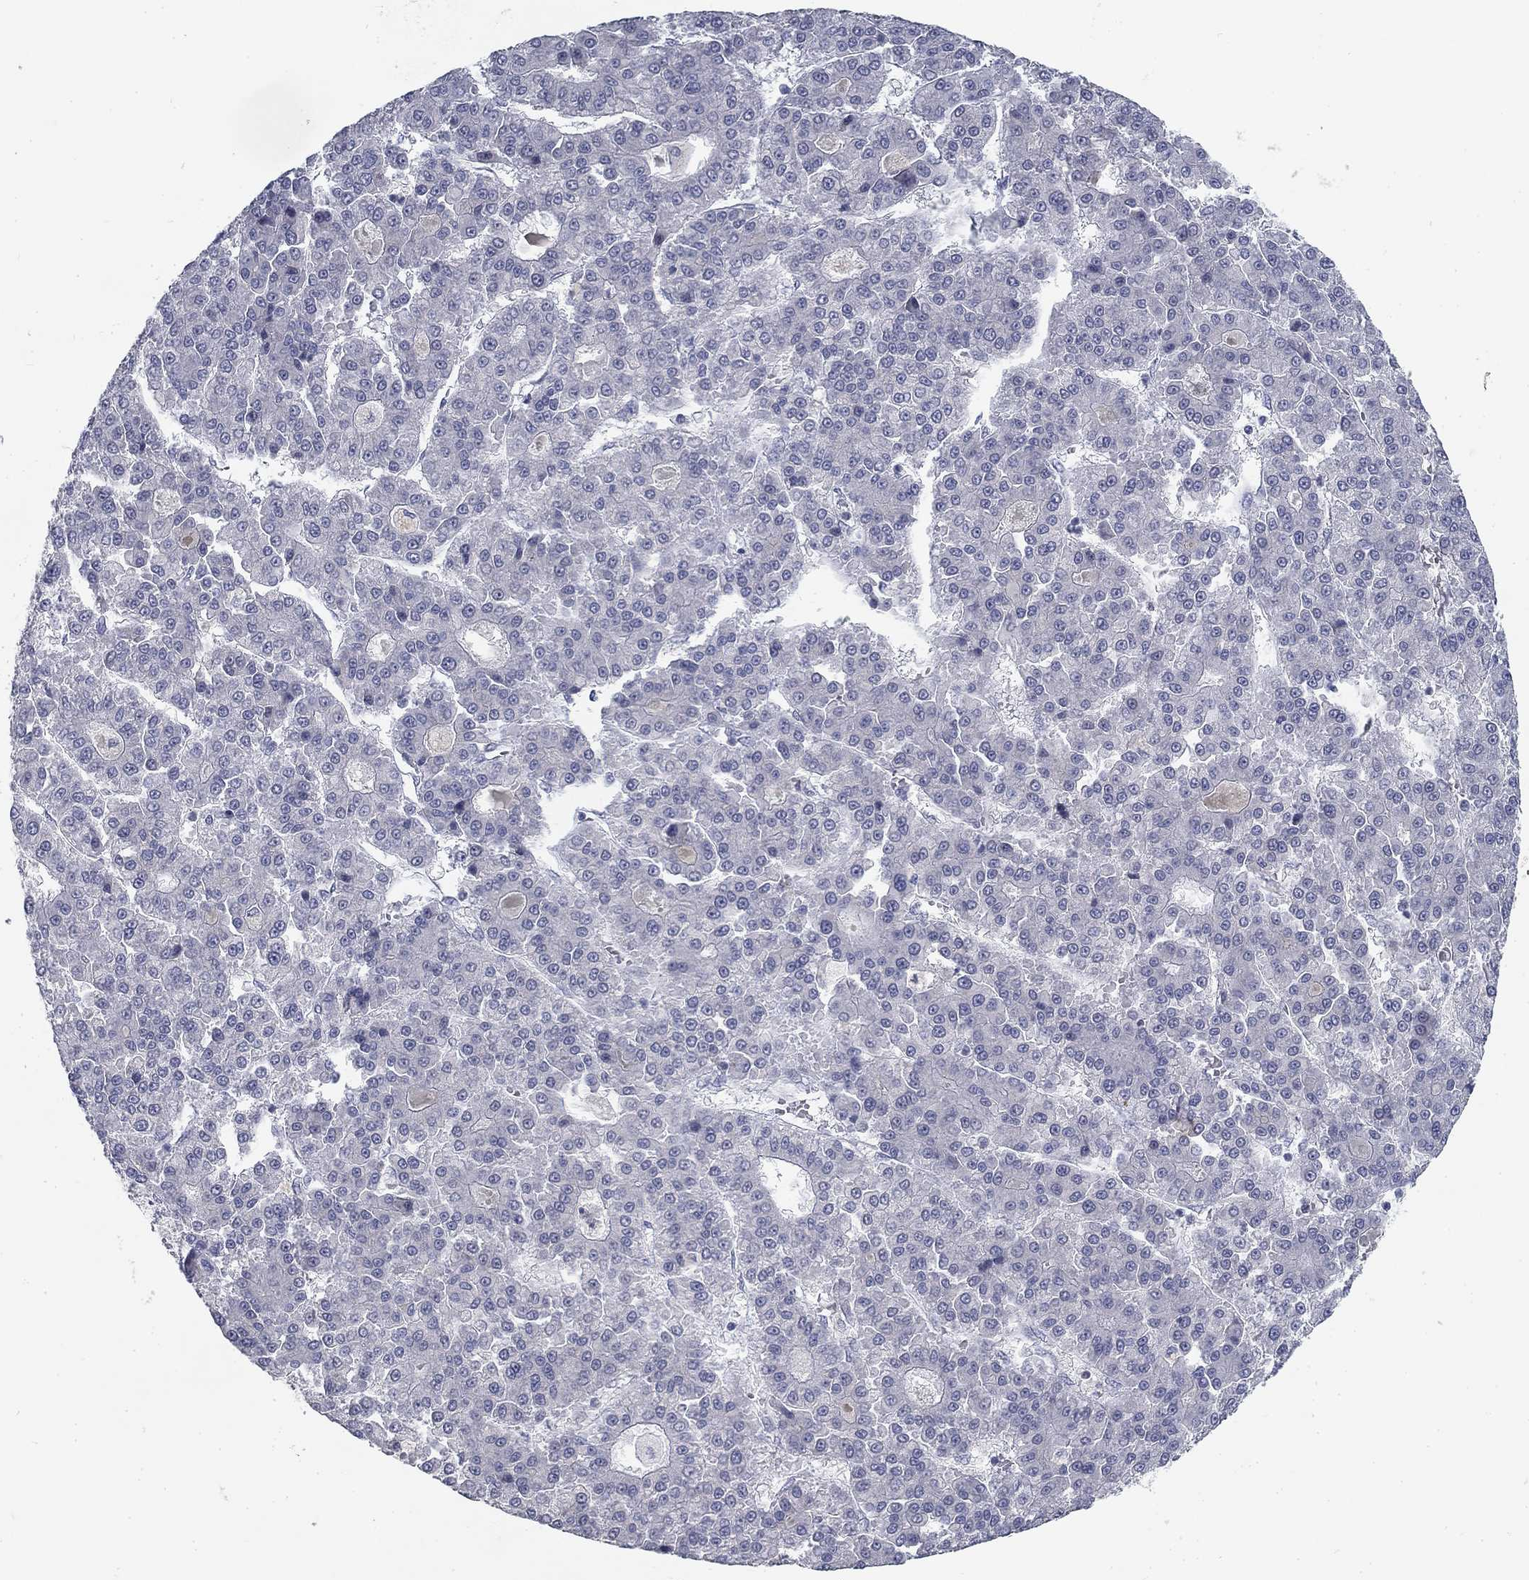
{"staining": {"intensity": "negative", "quantity": "none", "location": "none"}, "tissue": "liver cancer", "cell_type": "Tumor cells", "image_type": "cancer", "snomed": [{"axis": "morphology", "description": "Carcinoma, Hepatocellular, NOS"}, {"axis": "topography", "description": "Liver"}], "caption": "Hepatocellular carcinoma (liver) stained for a protein using immunohistochemistry (IHC) exhibits no positivity tumor cells.", "gene": "ATP1A3", "patient": {"sex": "male", "age": 70}}